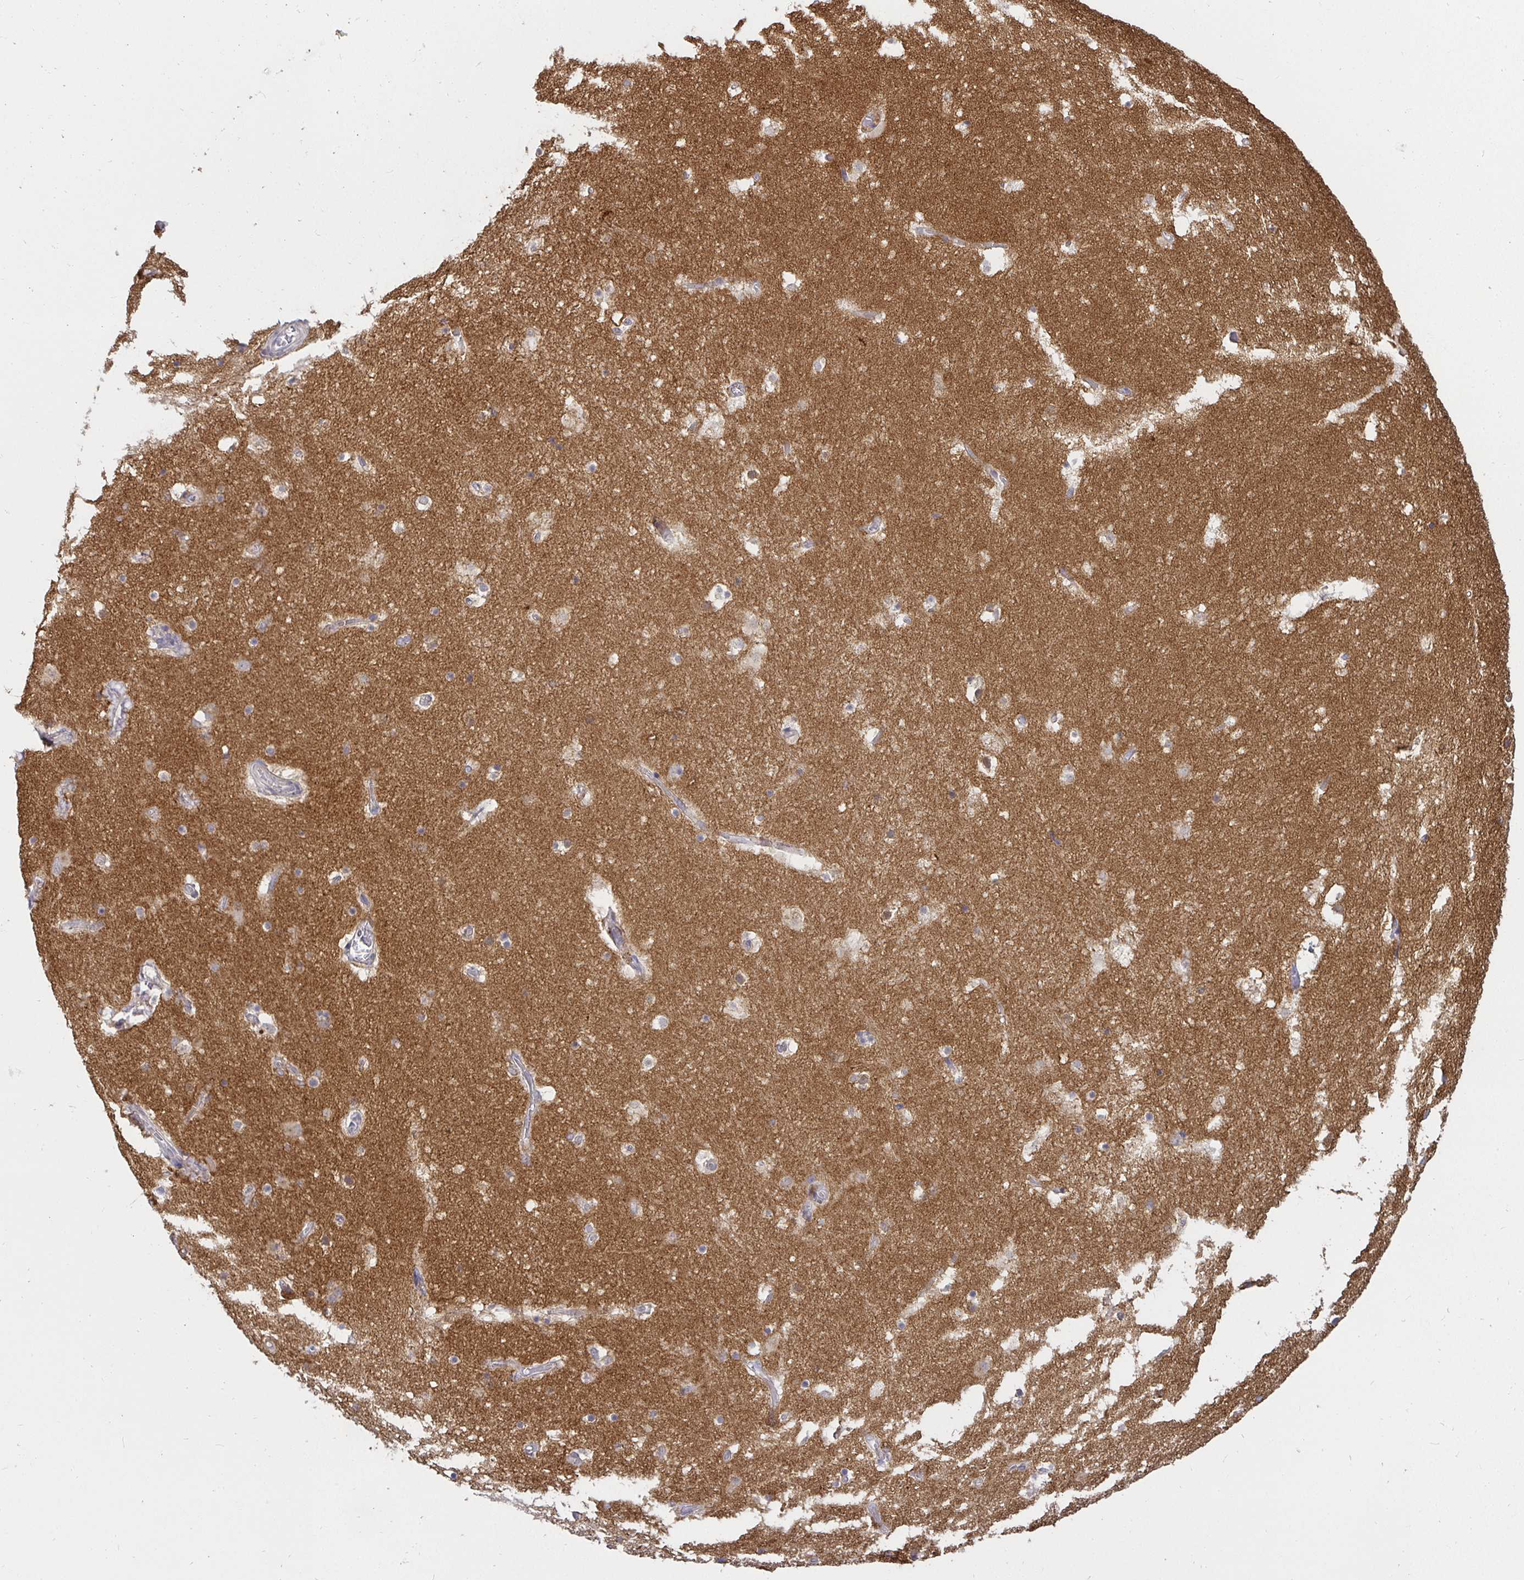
{"staining": {"intensity": "negative", "quantity": "none", "location": "none"}, "tissue": "hippocampus", "cell_type": "Glial cells", "image_type": "normal", "snomed": [{"axis": "morphology", "description": "Normal tissue, NOS"}, {"axis": "topography", "description": "Hippocampus"}], "caption": "DAB (3,3'-diaminobenzidine) immunohistochemical staining of normal human hippocampus reveals no significant positivity in glial cells.", "gene": "ATP6V1F", "patient": {"sex": "female", "age": 52}}